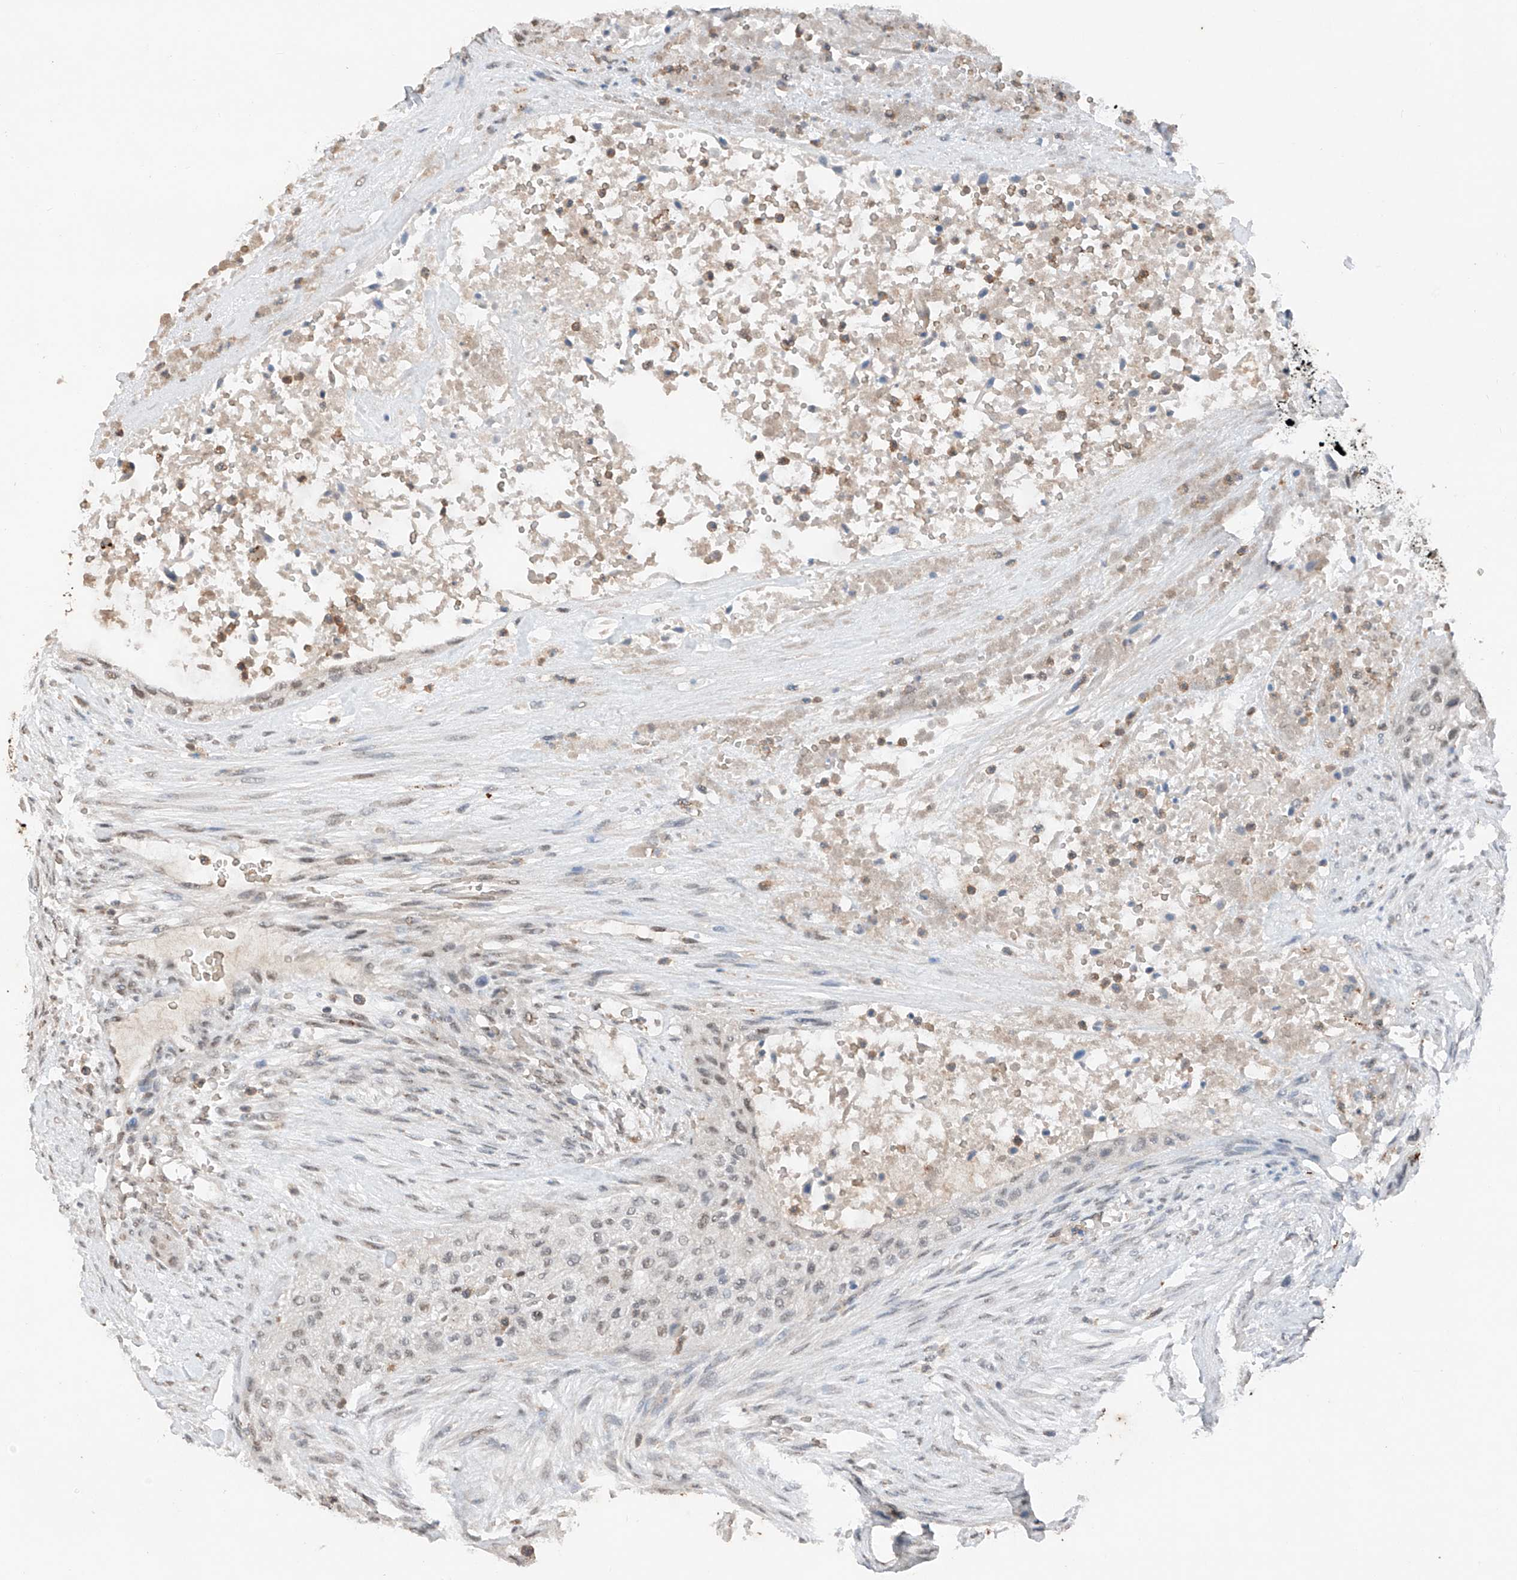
{"staining": {"intensity": "moderate", "quantity": "25%-75%", "location": "nuclear"}, "tissue": "urothelial cancer", "cell_type": "Tumor cells", "image_type": "cancer", "snomed": [{"axis": "morphology", "description": "Urothelial carcinoma, High grade"}, {"axis": "topography", "description": "Urinary bladder"}], "caption": "Immunohistochemical staining of urothelial cancer displays moderate nuclear protein staining in about 25%-75% of tumor cells.", "gene": "TBX4", "patient": {"sex": "male", "age": 35}}